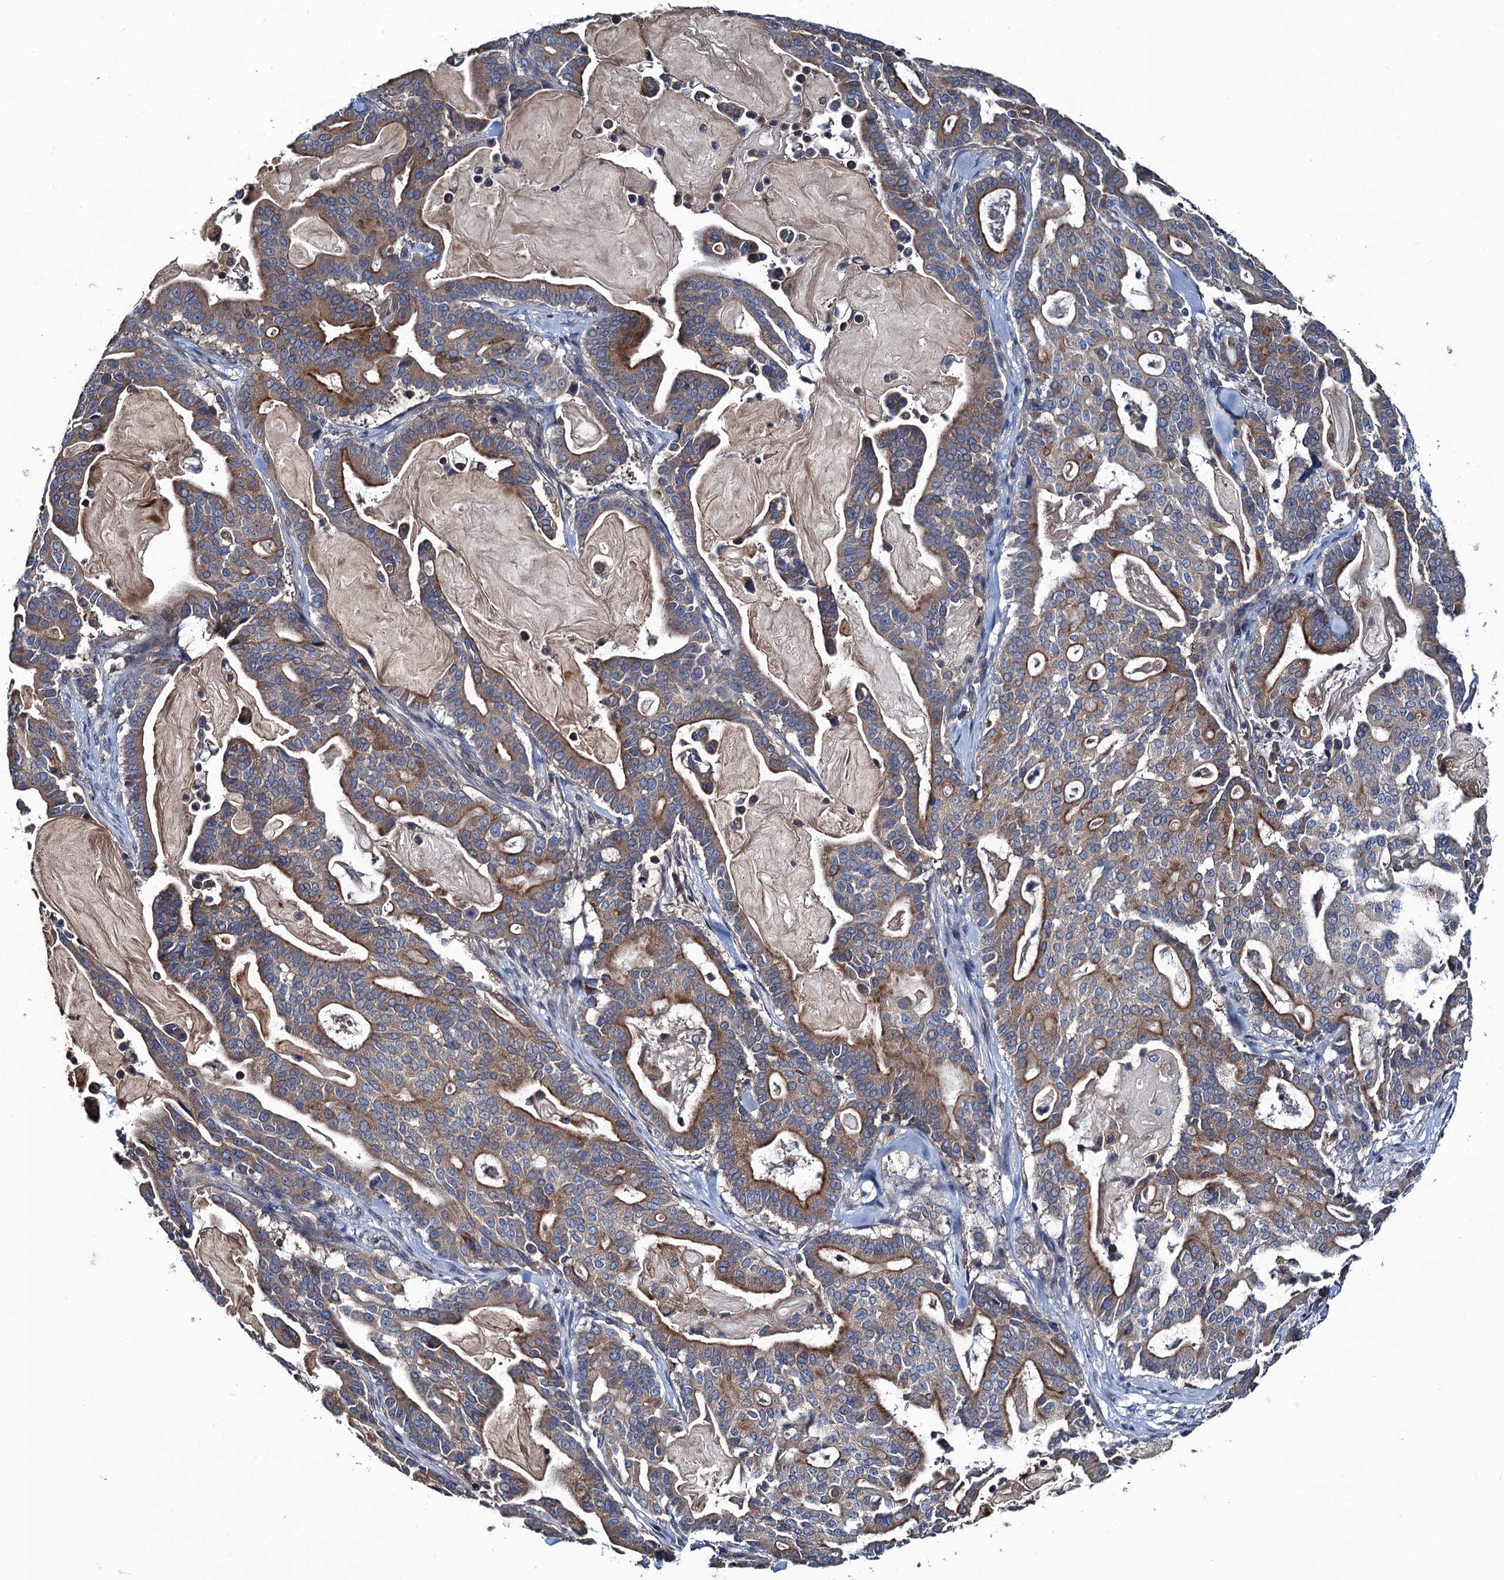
{"staining": {"intensity": "moderate", "quantity": ">75%", "location": "cytoplasmic/membranous"}, "tissue": "pancreatic cancer", "cell_type": "Tumor cells", "image_type": "cancer", "snomed": [{"axis": "morphology", "description": "Adenocarcinoma, NOS"}, {"axis": "topography", "description": "Pancreas"}], "caption": "High-magnification brightfield microscopy of adenocarcinoma (pancreatic) stained with DAB (3,3'-diaminobenzidine) (brown) and counterstained with hematoxylin (blue). tumor cells exhibit moderate cytoplasmic/membranous expression is seen in about>75% of cells.", "gene": "SNAP29", "patient": {"sex": "male", "age": 63}}